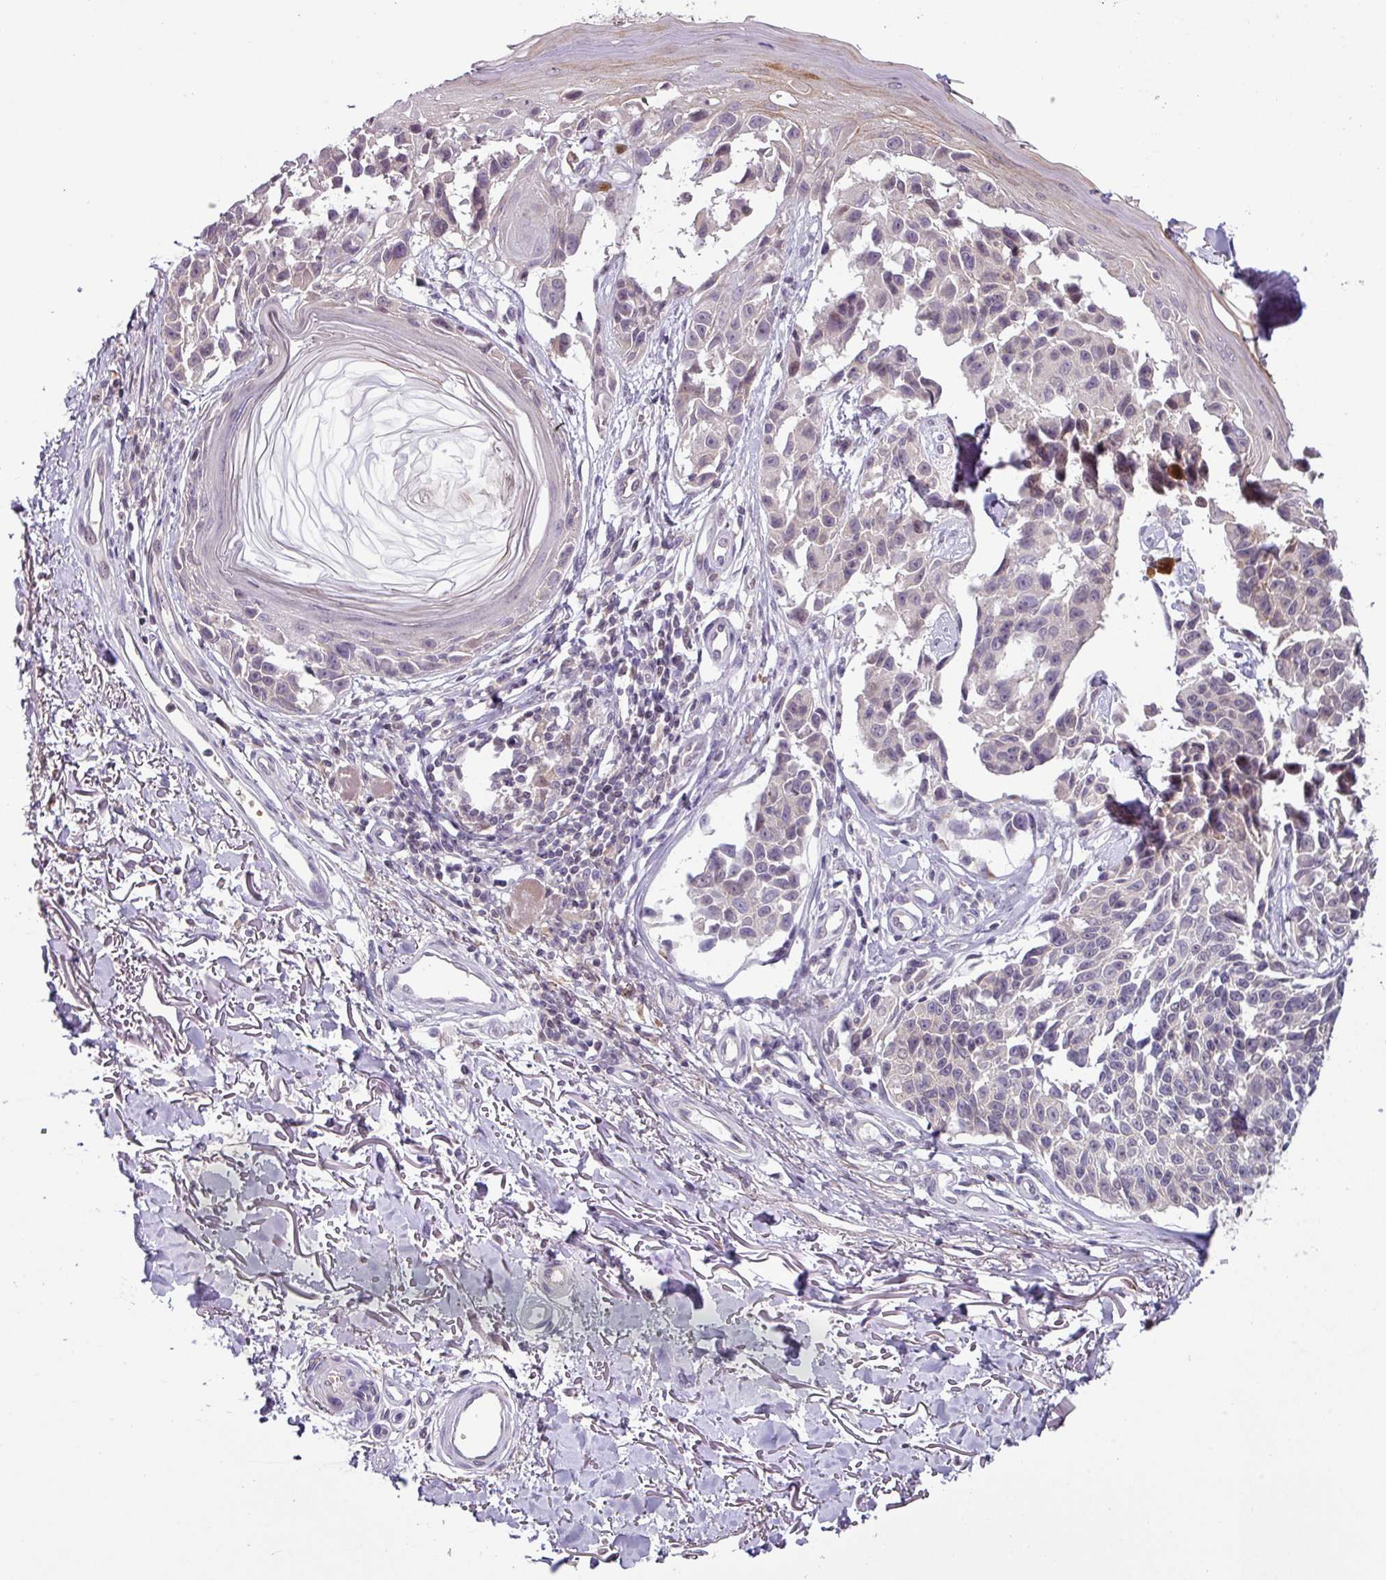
{"staining": {"intensity": "negative", "quantity": "none", "location": "none"}, "tissue": "melanoma", "cell_type": "Tumor cells", "image_type": "cancer", "snomed": [{"axis": "morphology", "description": "Malignant melanoma, NOS"}, {"axis": "topography", "description": "Skin"}], "caption": "DAB immunohistochemical staining of malignant melanoma reveals no significant positivity in tumor cells. The staining is performed using DAB brown chromogen with nuclei counter-stained in using hematoxylin.", "gene": "SLC5A10", "patient": {"sex": "male", "age": 73}}